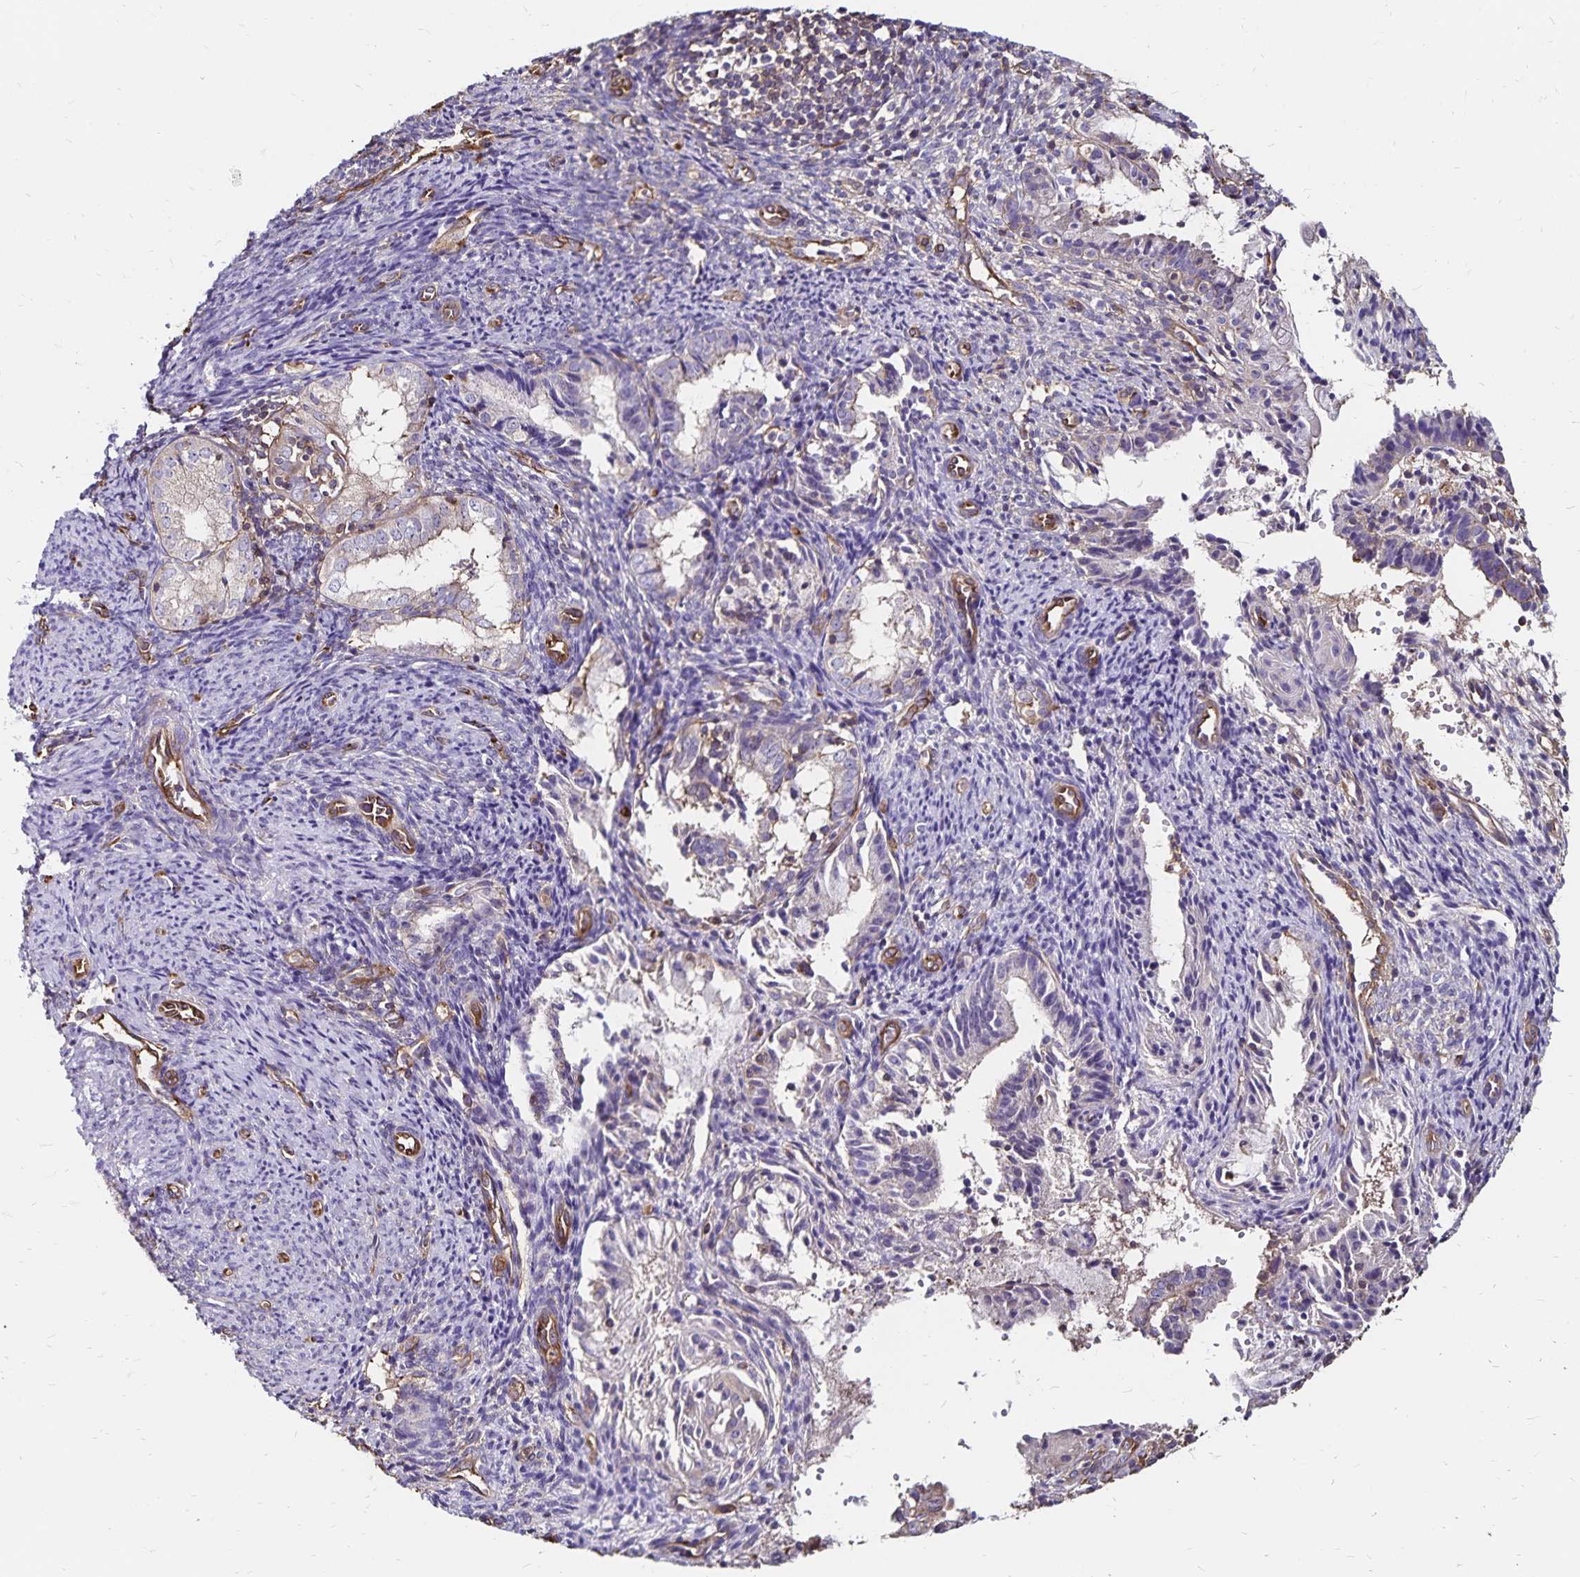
{"staining": {"intensity": "weak", "quantity": "25%-75%", "location": "cytoplasmic/membranous"}, "tissue": "endometrial cancer", "cell_type": "Tumor cells", "image_type": "cancer", "snomed": [{"axis": "morphology", "description": "Adenocarcinoma, NOS"}, {"axis": "topography", "description": "Endometrium"}], "caption": "Protein staining shows weak cytoplasmic/membranous positivity in approximately 25%-75% of tumor cells in endometrial cancer (adenocarcinoma).", "gene": "RPRML", "patient": {"sex": "female", "age": 55}}